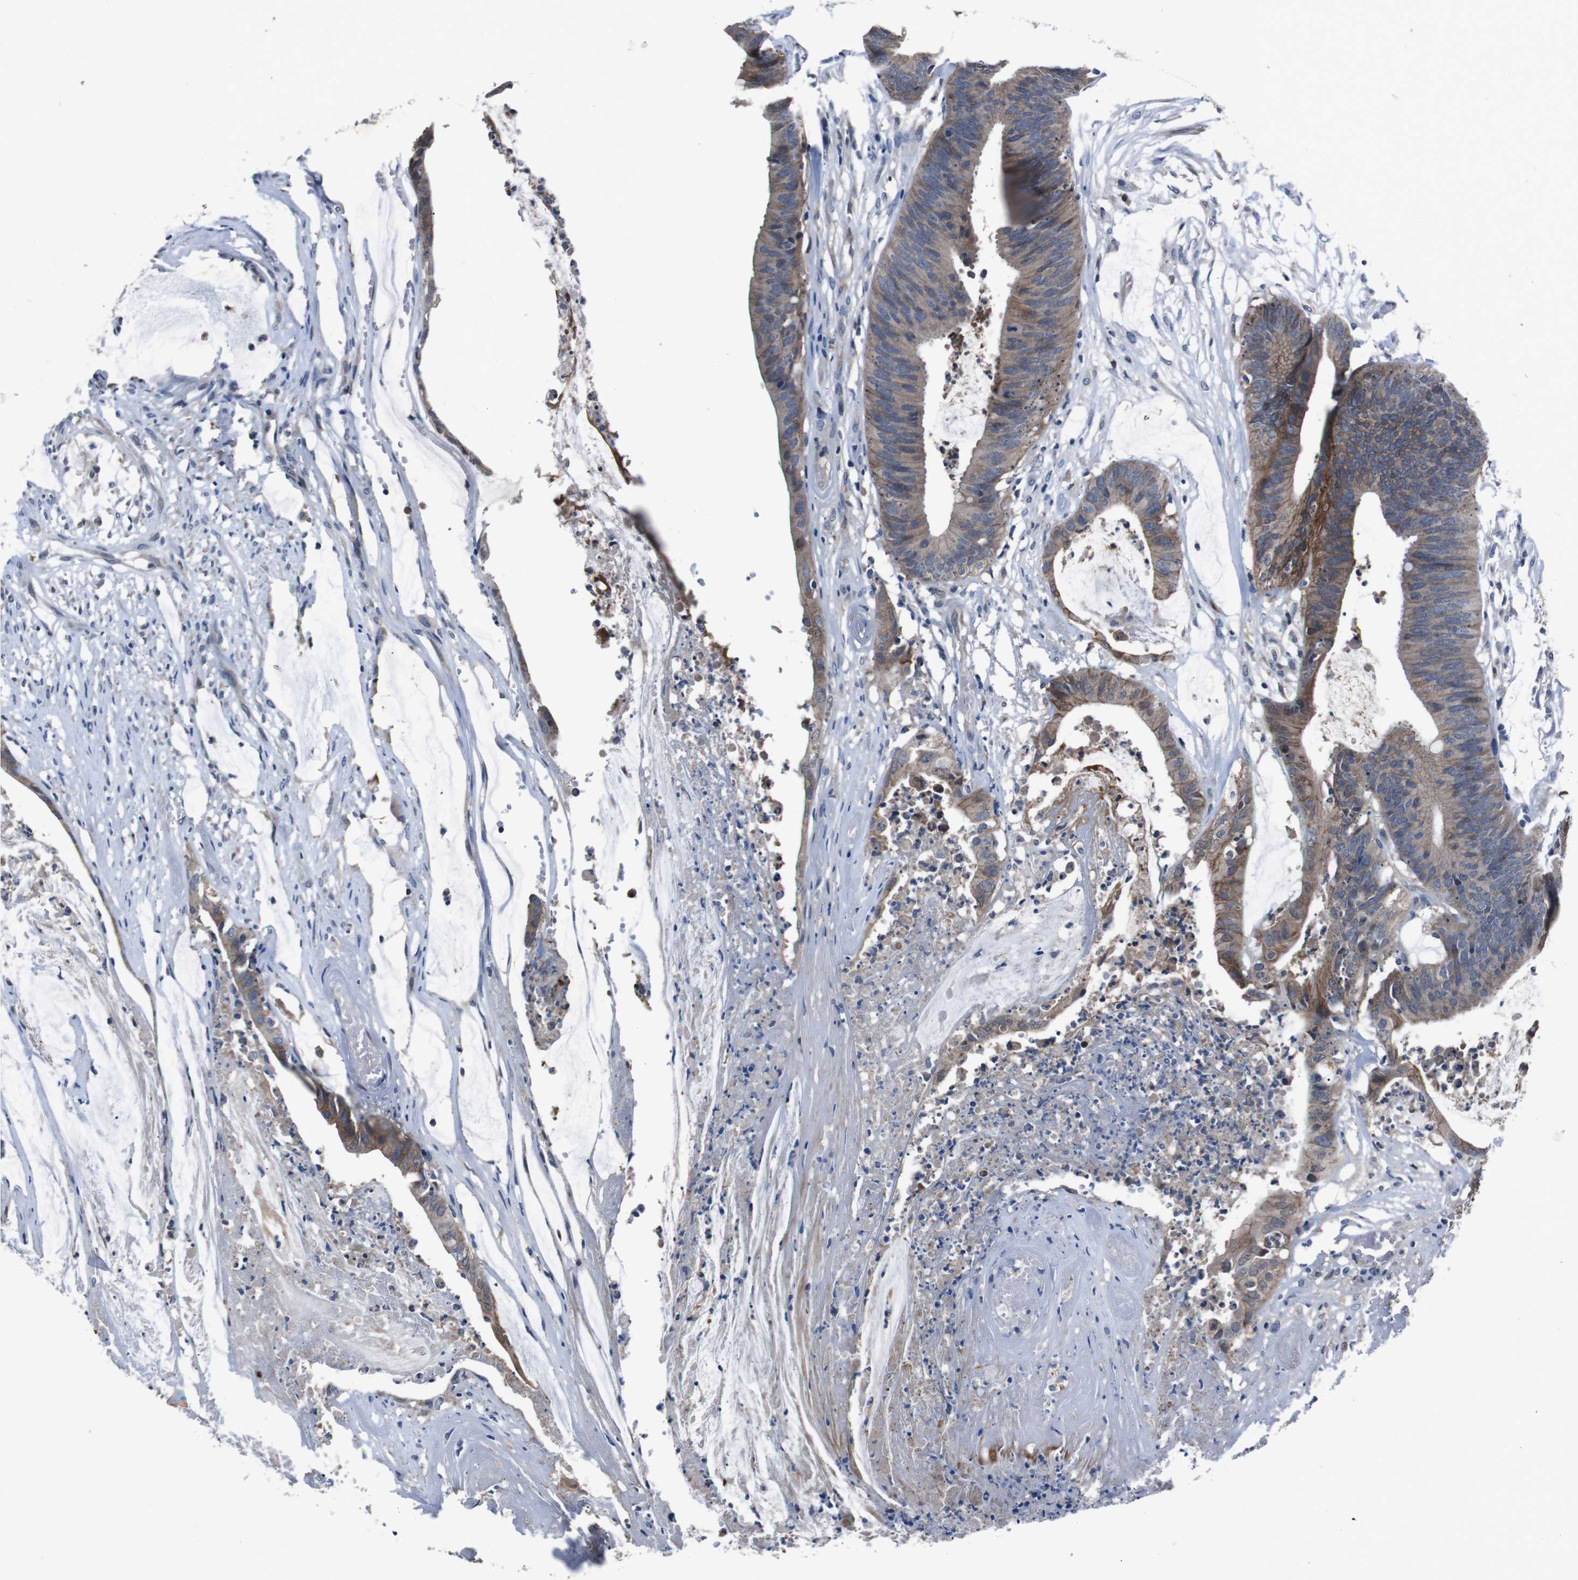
{"staining": {"intensity": "moderate", "quantity": ">75%", "location": "cytoplasmic/membranous"}, "tissue": "colorectal cancer", "cell_type": "Tumor cells", "image_type": "cancer", "snomed": [{"axis": "morphology", "description": "Adenocarcinoma, NOS"}, {"axis": "topography", "description": "Rectum"}], "caption": "Immunohistochemical staining of adenocarcinoma (colorectal) shows medium levels of moderate cytoplasmic/membranous positivity in approximately >75% of tumor cells.", "gene": "SEMA4B", "patient": {"sex": "female", "age": 66}}